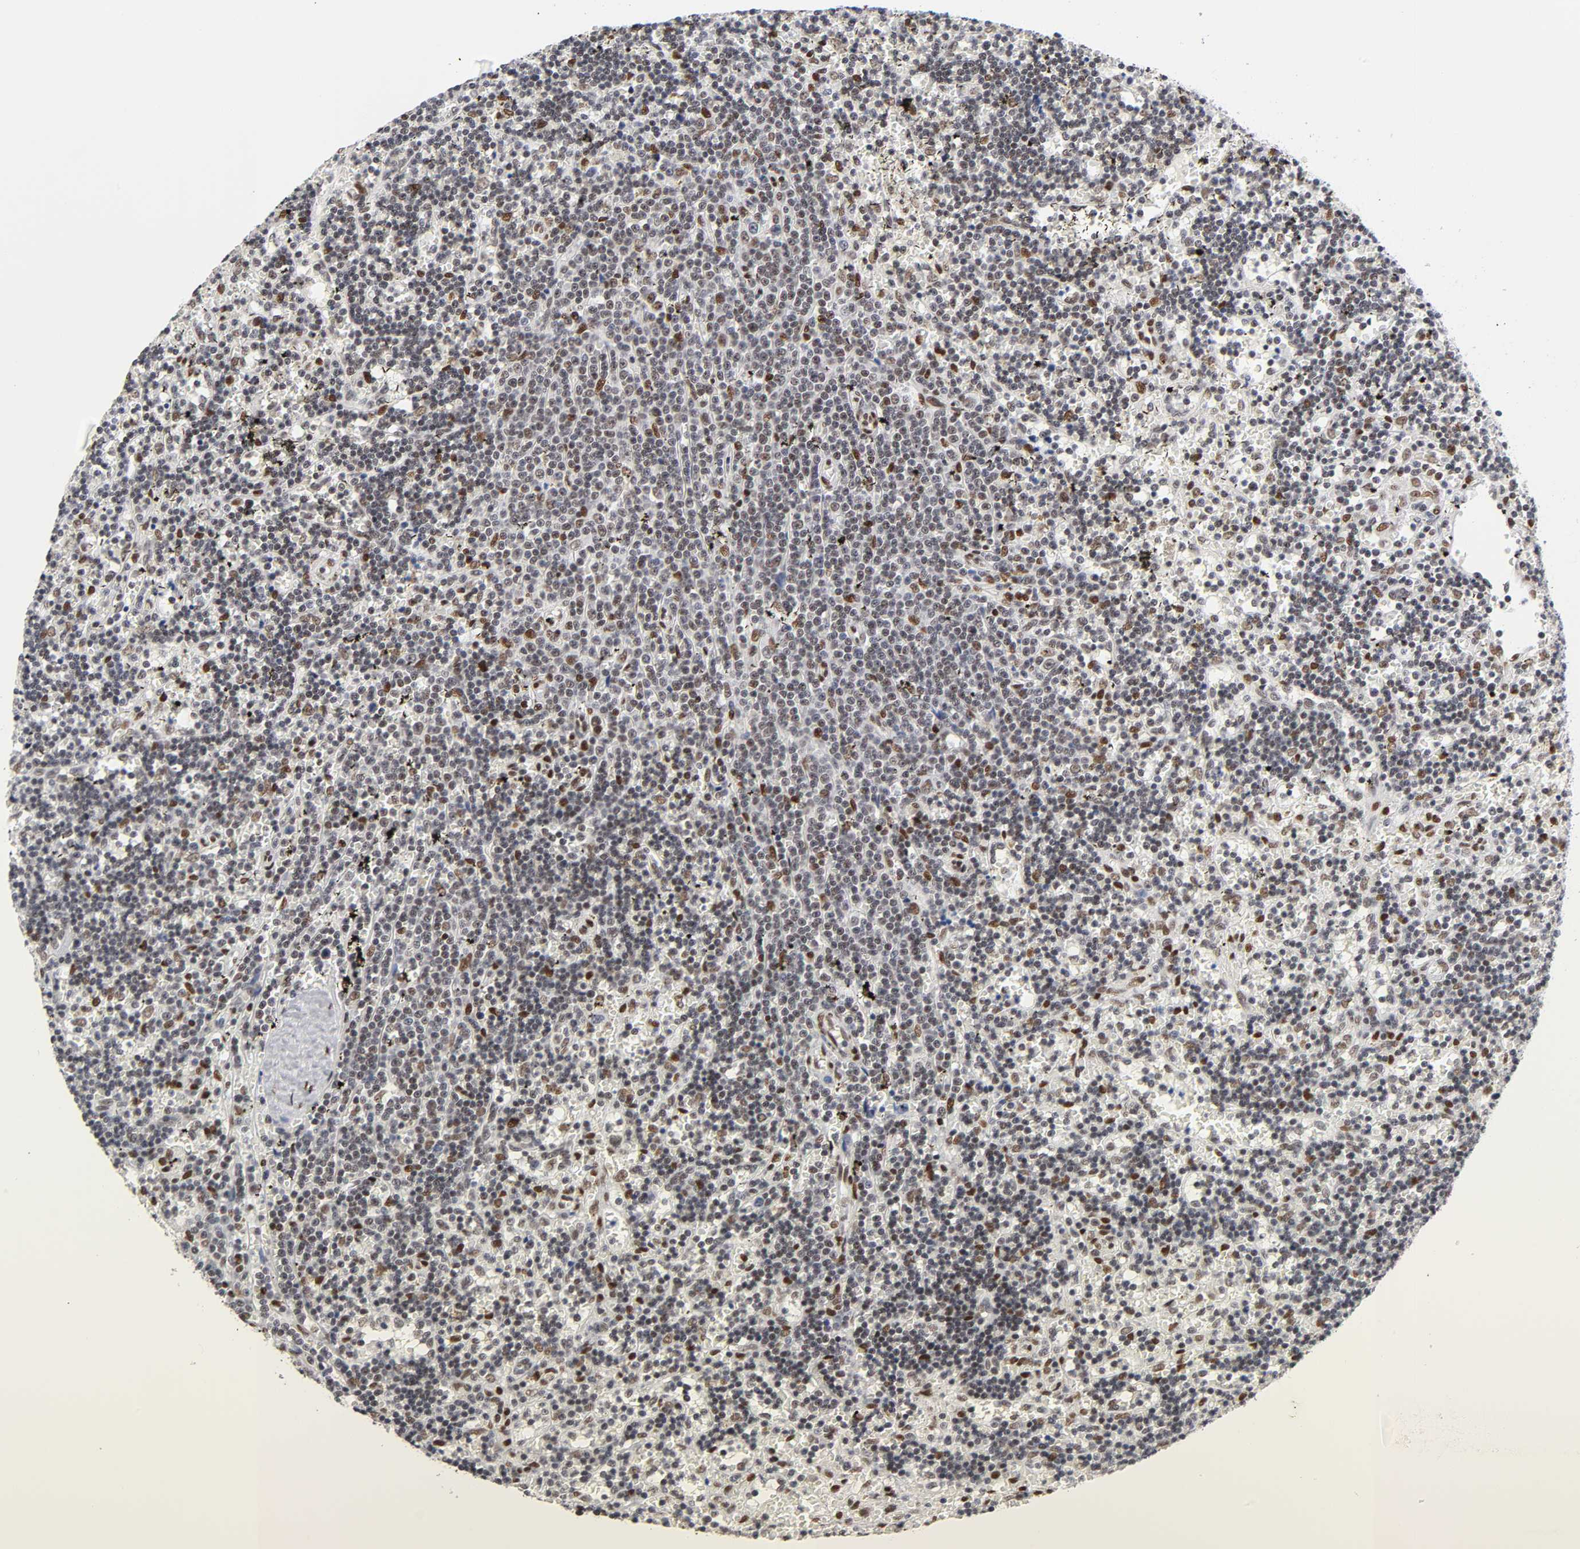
{"staining": {"intensity": "moderate", "quantity": "25%-75%", "location": "nuclear"}, "tissue": "lymphoma", "cell_type": "Tumor cells", "image_type": "cancer", "snomed": [{"axis": "morphology", "description": "Malignant lymphoma, non-Hodgkin's type, Low grade"}, {"axis": "topography", "description": "Spleen"}], "caption": "Tumor cells show medium levels of moderate nuclear expression in about 25%-75% of cells in human low-grade malignant lymphoma, non-Hodgkin's type.", "gene": "NR3C1", "patient": {"sex": "male", "age": 60}}